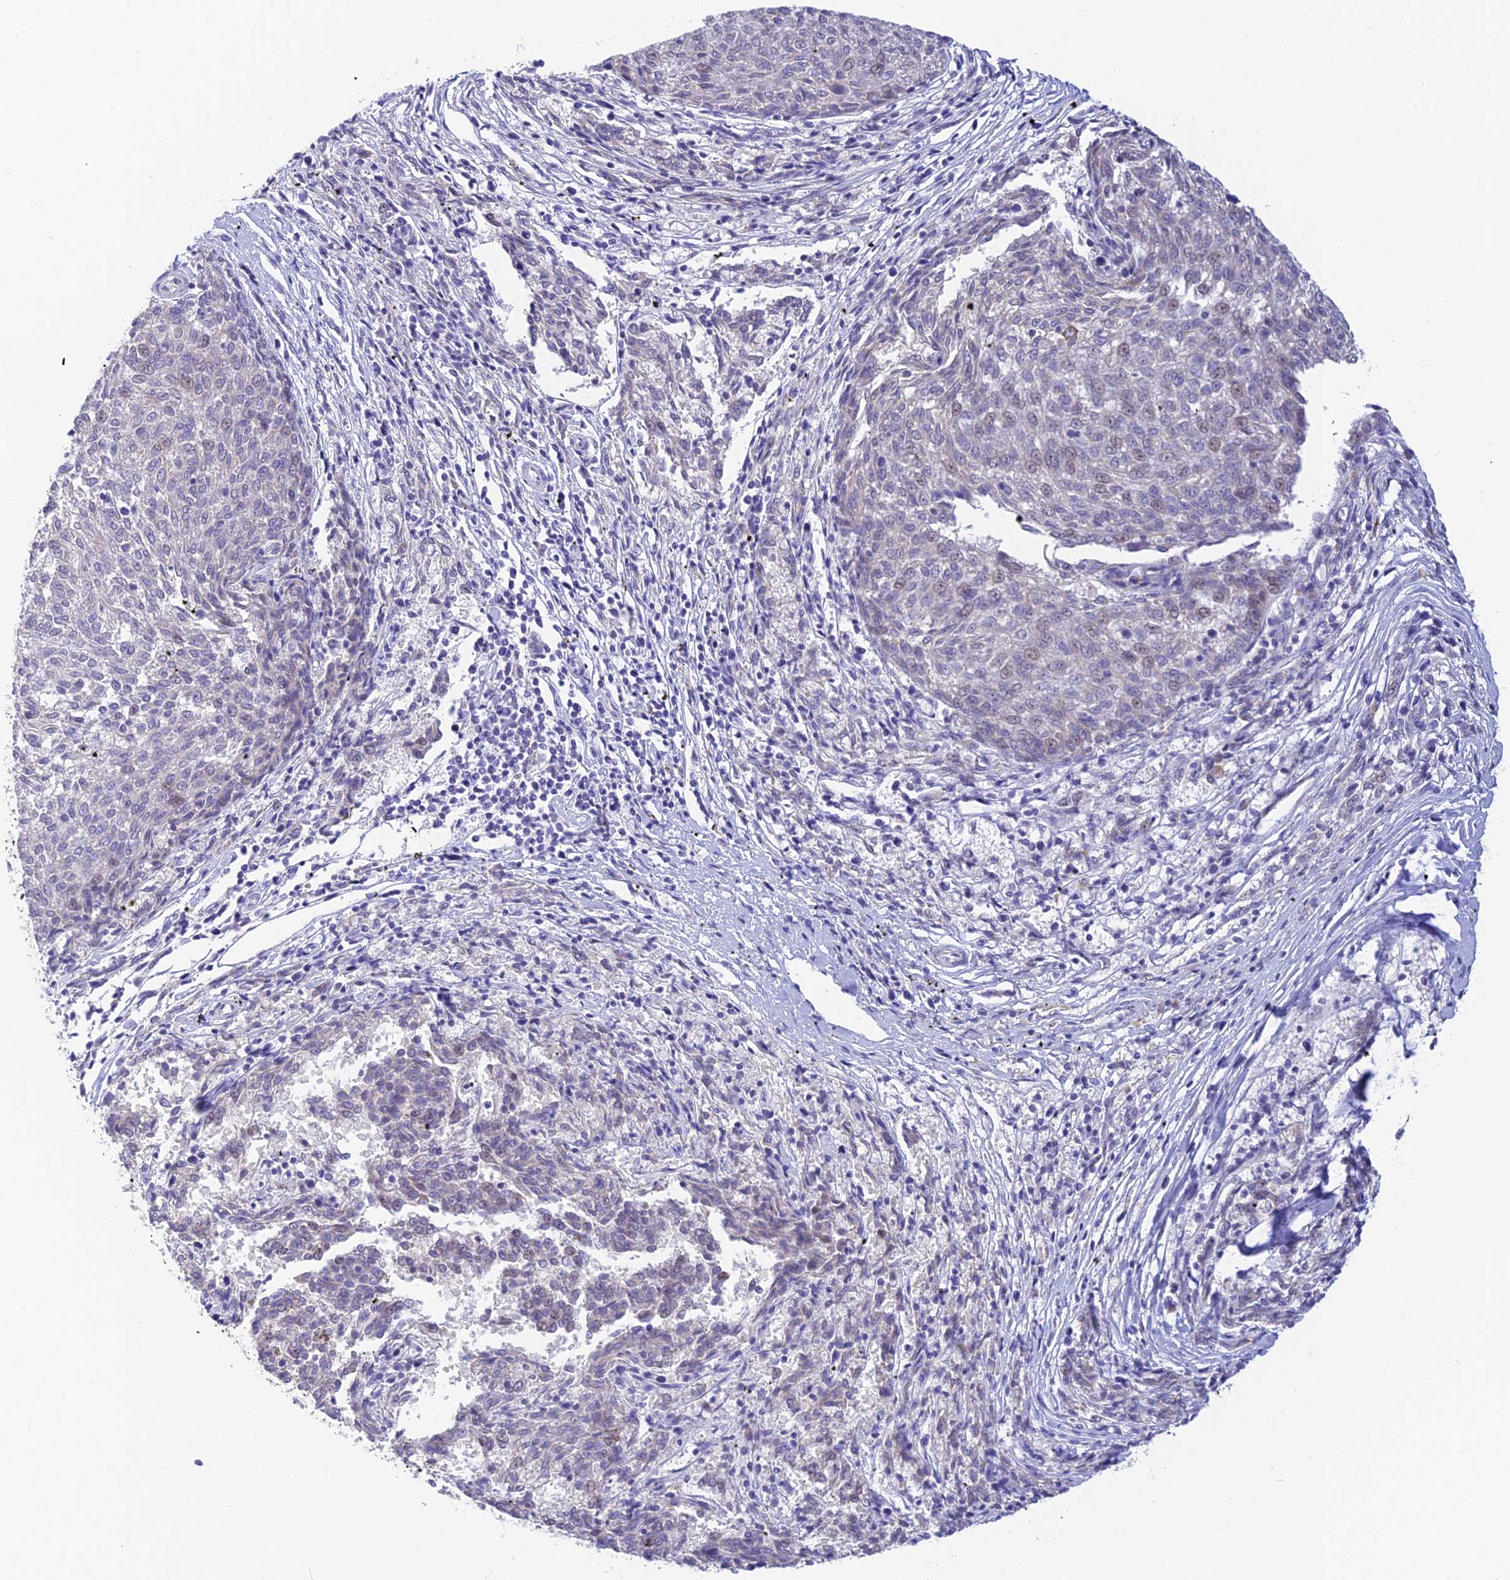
{"staining": {"intensity": "negative", "quantity": "none", "location": "none"}, "tissue": "melanoma", "cell_type": "Tumor cells", "image_type": "cancer", "snomed": [{"axis": "morphology", "description": "Malignant melanoma, NOS"}, {"axis": "topography", "description": "Skin"}], "caption": "Malignant melanoma stained for a protein using immunohistochemistry demonstrates no expression tumor cells.", "gene": "INKA1", "patient": {"sex": "female", "age": 72}}